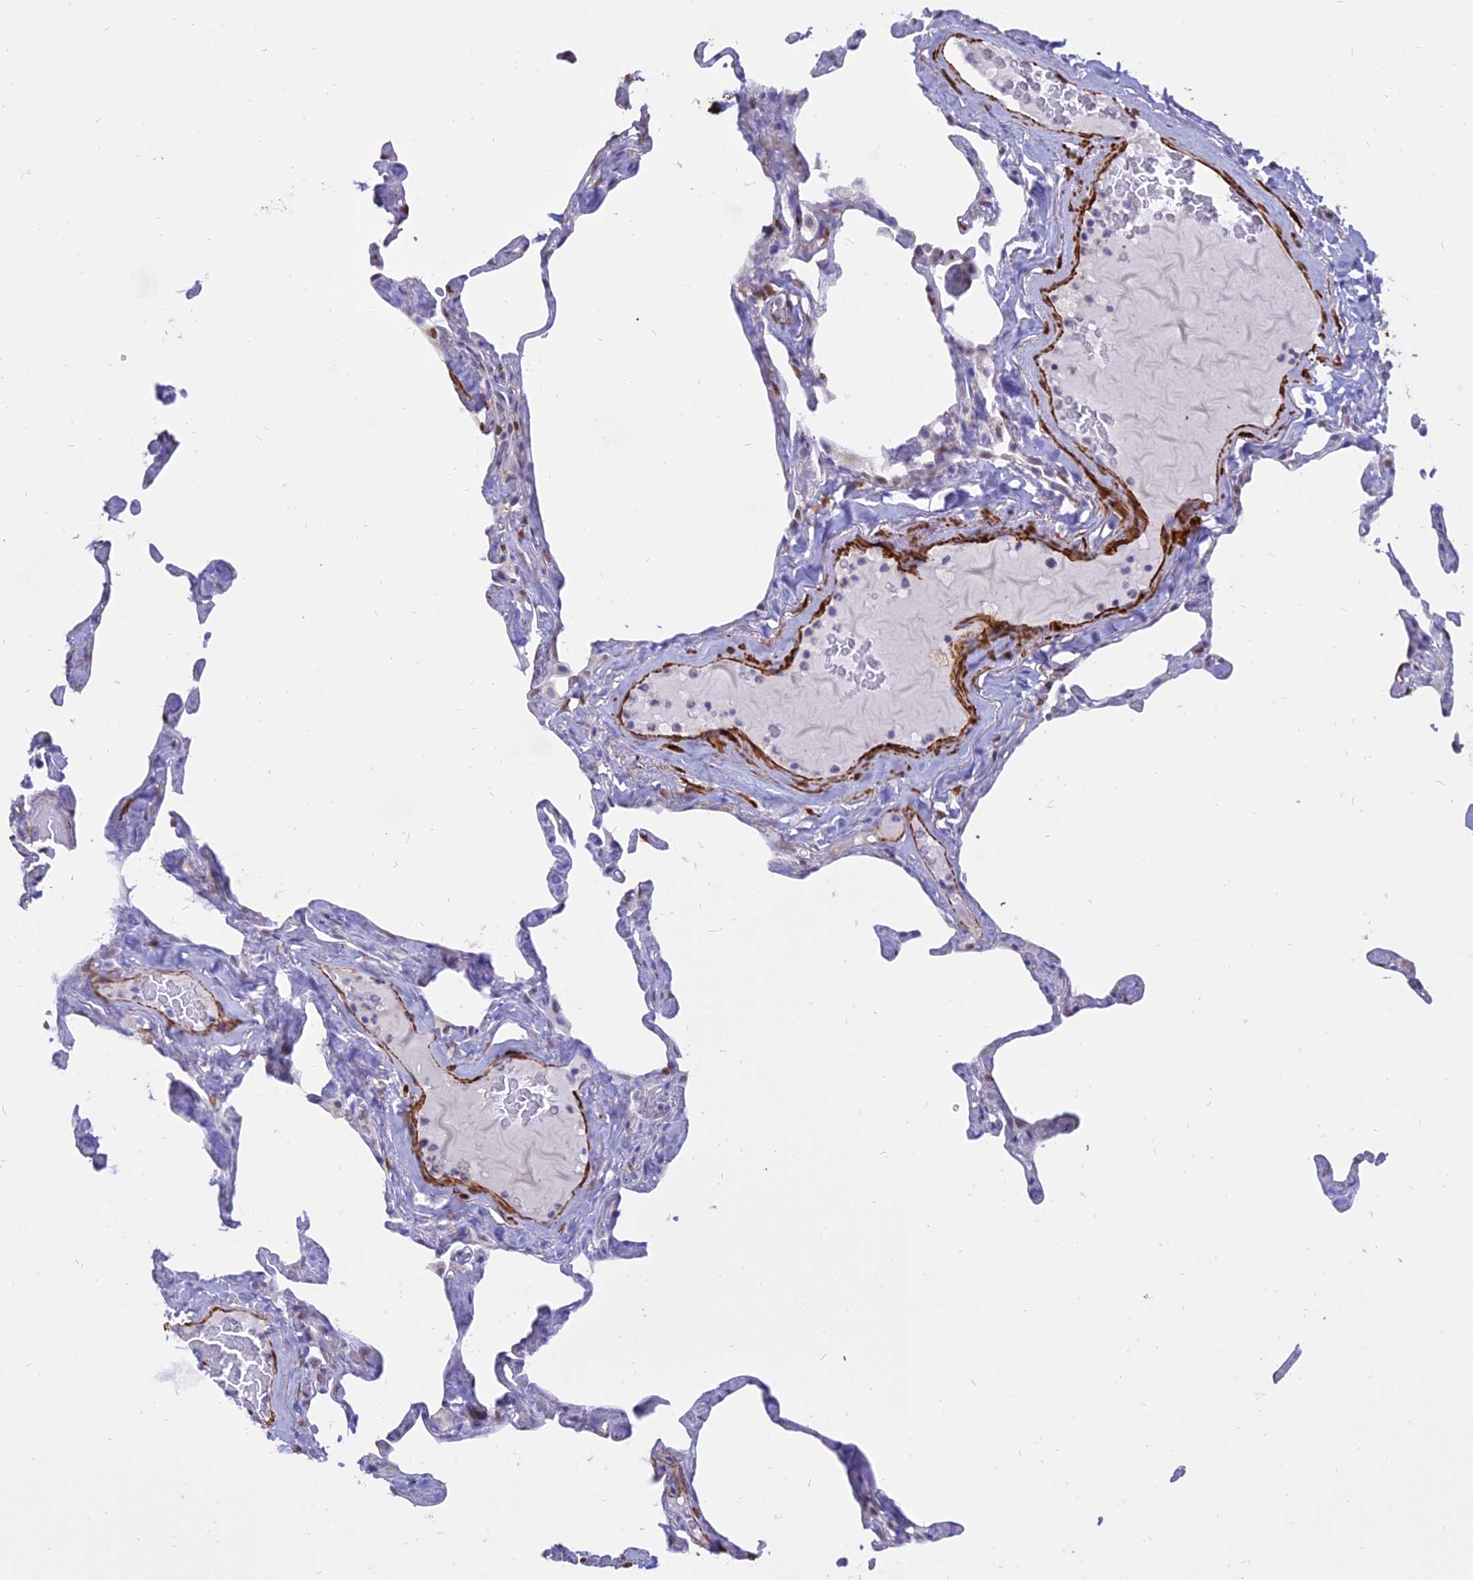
{"staining": {"intensity": "negative", "quantity": "none", "location": "none"}, "tissue": "lung", "cell_type": "Alveolar cells", "image_type": "normal", "snomed": [{"axis": "morphology", "description": "Normal tissue, NOS"}, {"axis": "topography", "description": "Lung"}], "caption": "This micrograph is of unremarkable lung stained with immunohistochemistry to label a protein in brown with the nuclei are counter-stained blue. There is no positivity in alveolar cells. (DAB immunohistochemistry (IHC) with hematoxylin counter stain).", "gene": "CENPV", "patient": {"sex": "male", "age": 65}}